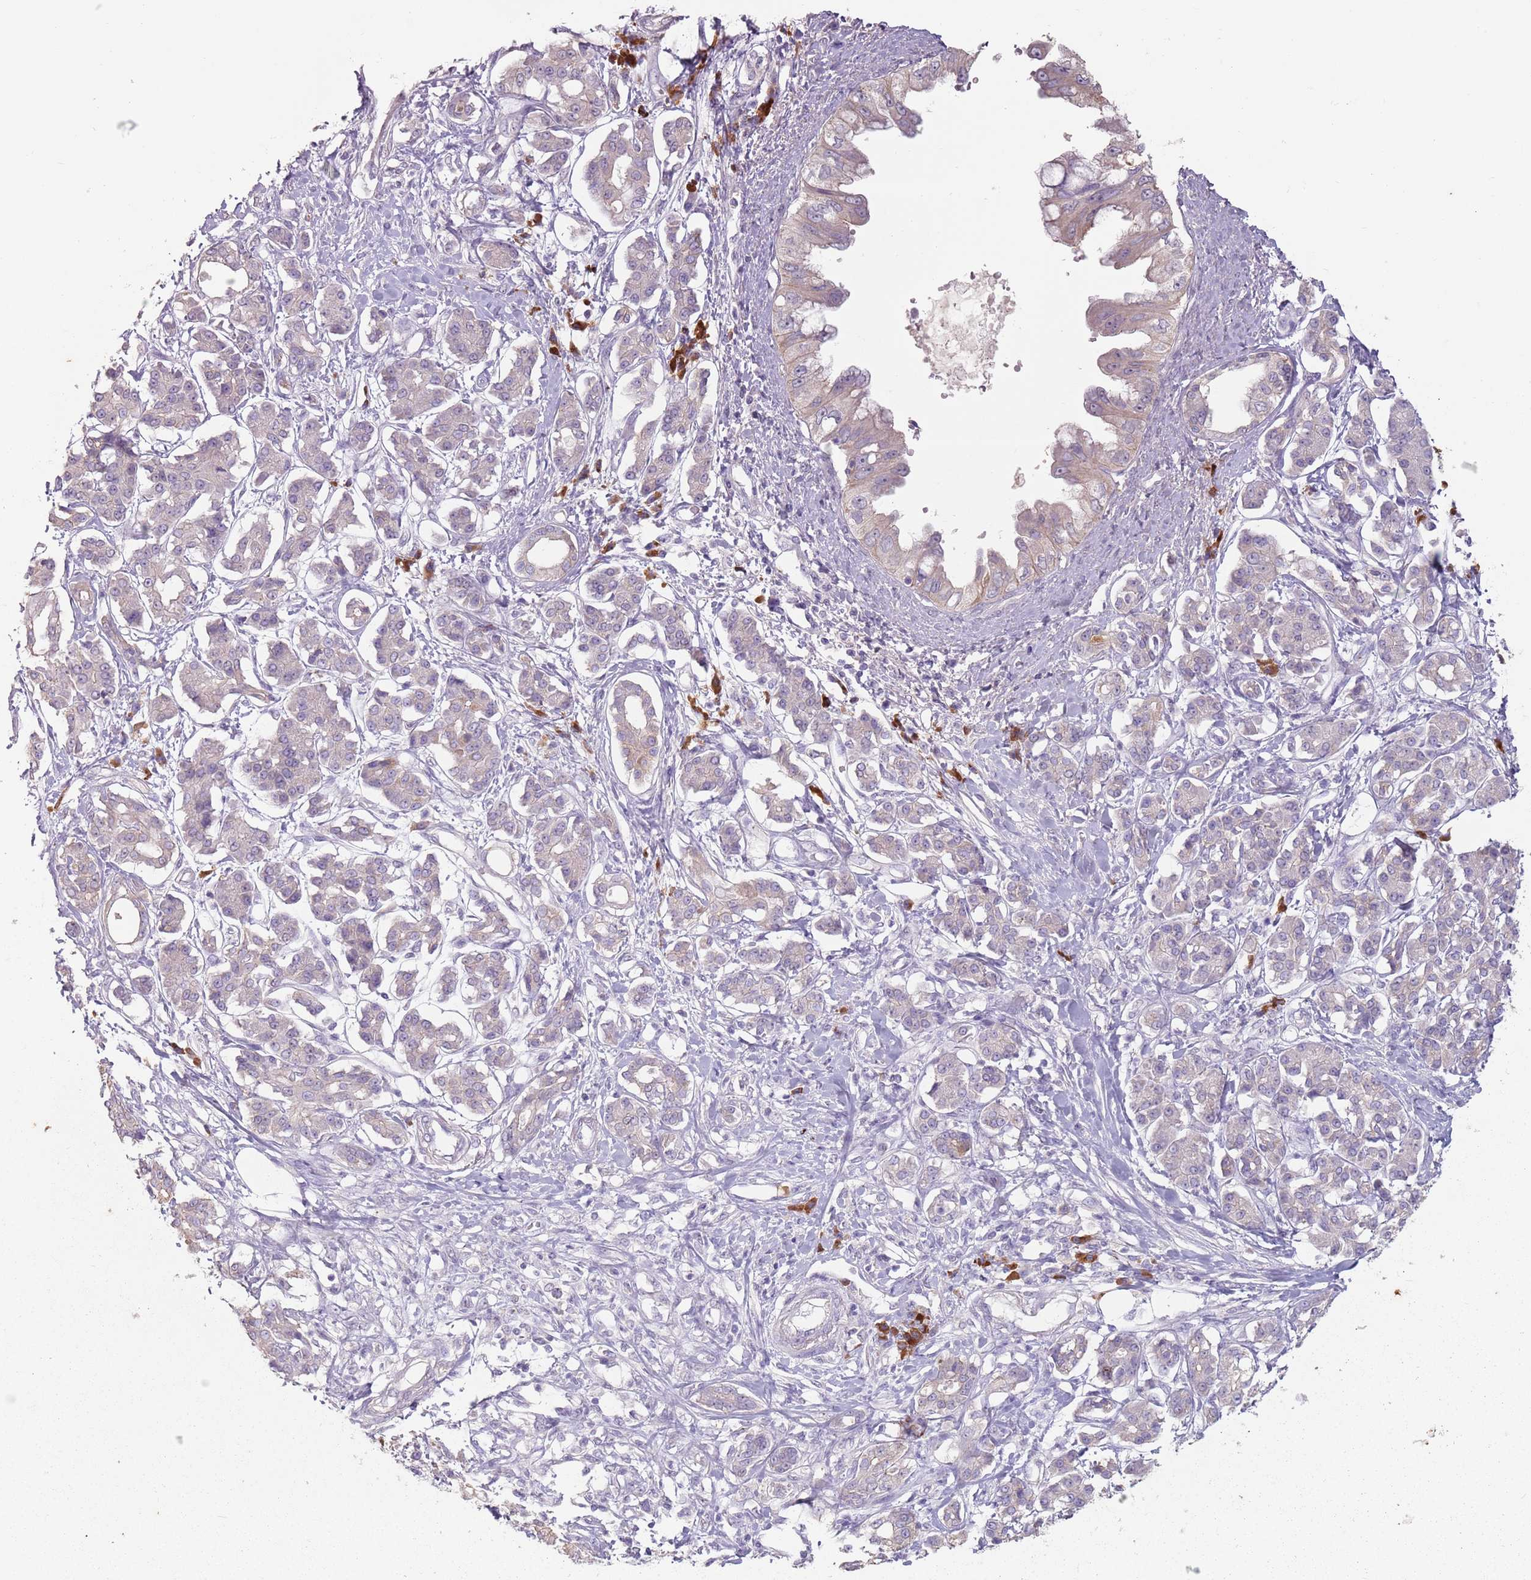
{"staining": {"intensity": "weak", "quantity": "<25%", "location": "cytoplasmic/membranous"}, "tissue": "pancreatic cancer", "cell_type": "Tumor cells", "image_type": "cancer", "snomed": [{"axis": "morphology", "description": "Adenocarcinoma, NOS"}, {"axis": "topography", "description": "Pancreas"}], "caption": "Image shows no significant protein positivity in tumor cells of pancreatic cancer. (DAB (3,3'-diaminobenzidine) immunohistochemistry (IHC), high magnification).", "gene": "STYK1", "patient": {"sex": "female", "age": 56}}